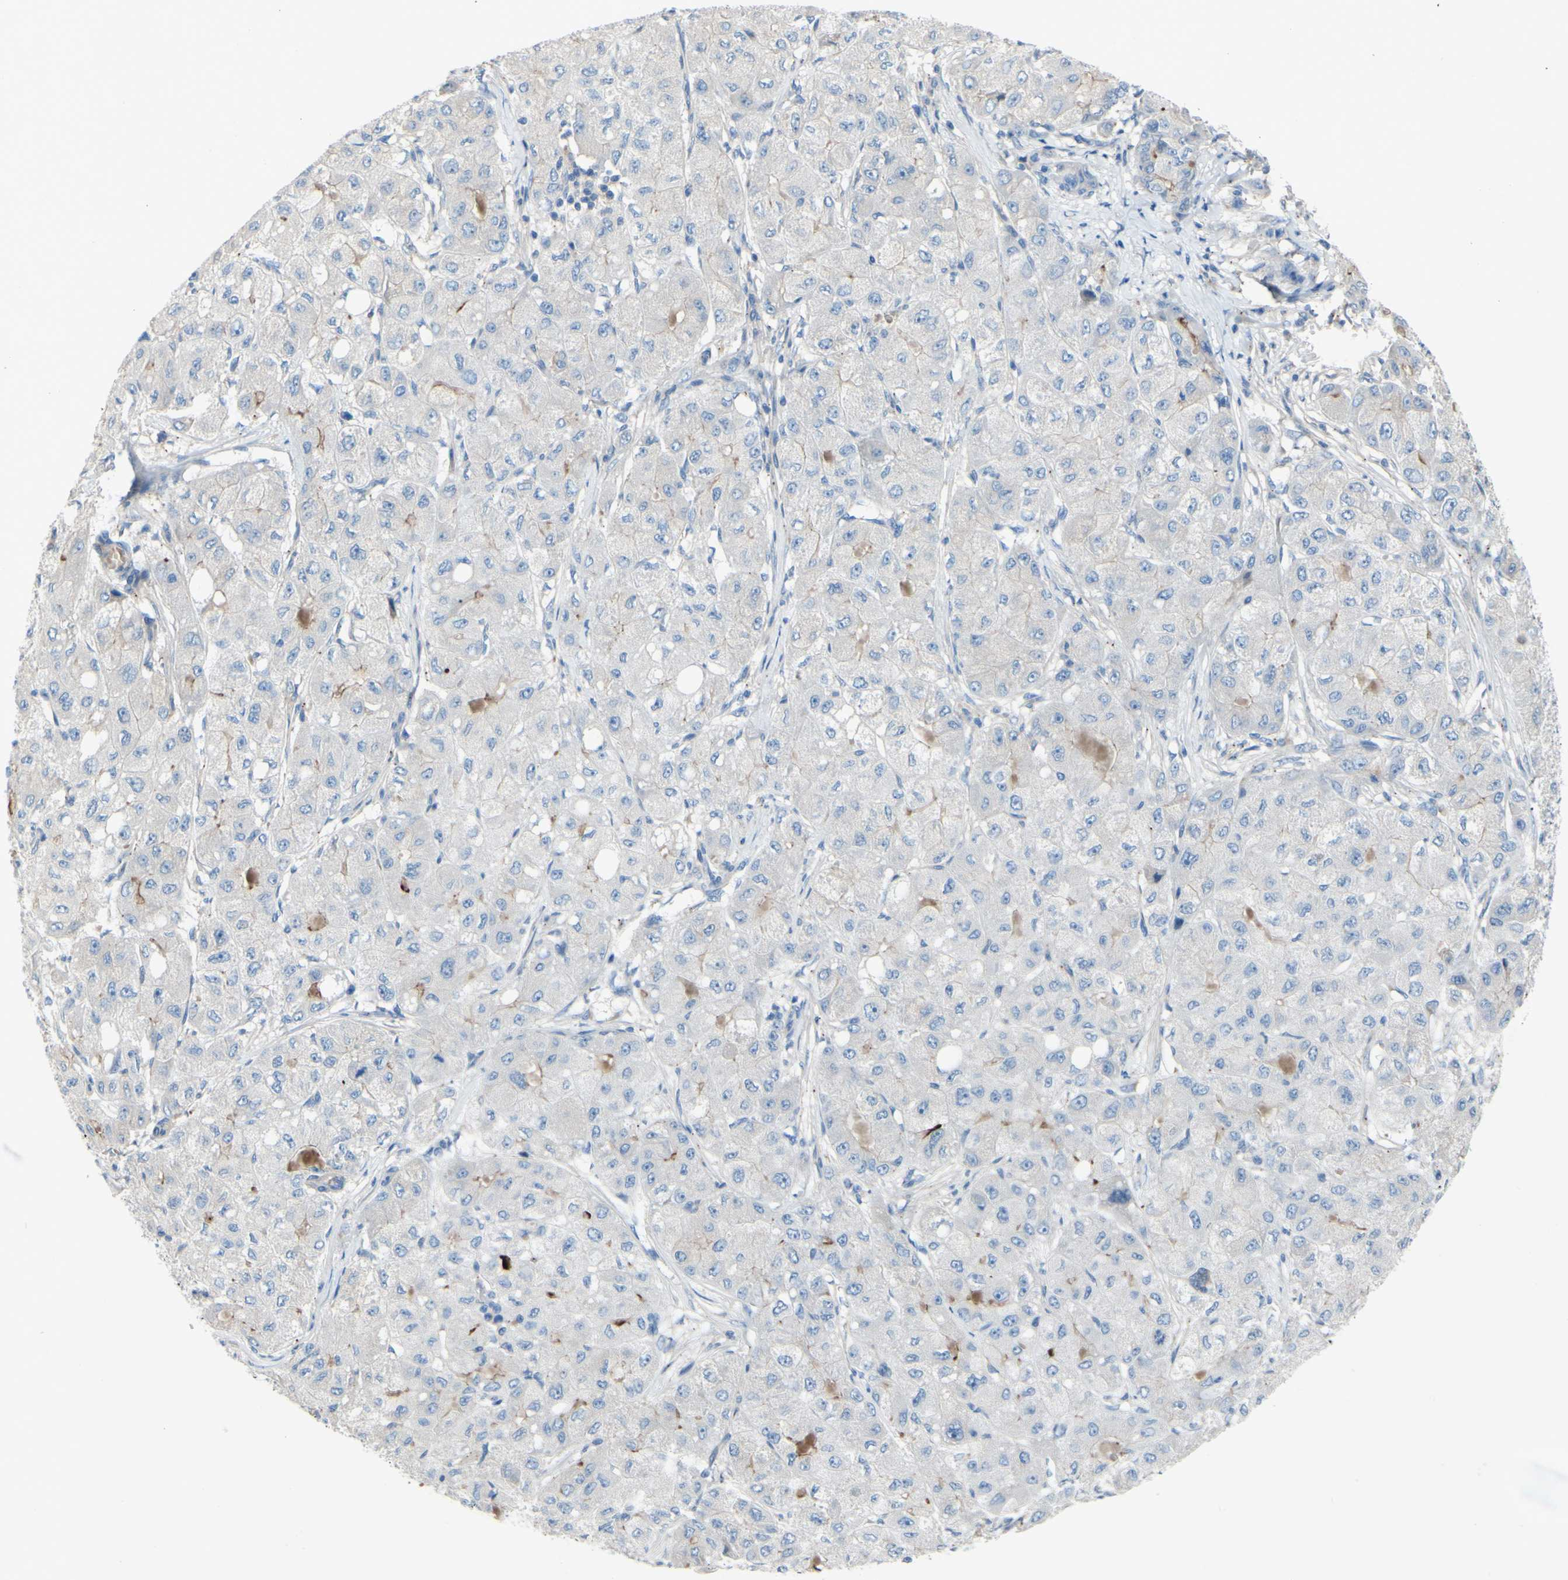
{"staining": {"intensity": "negative", "quantity": "none", "location": "none"}, "tissue": "liver cancer", "cell_type": "Tumor cells", "image_type": "cancer", "snomed": [{"axis": "morphology", "description": "Carcinoma, Hepatocellular, NOS"}, {"axis": "topography", "description": "Liver"}], "caption": "An immunohistochemistry (IHC) photomicrograph of liver cancer (hepatocellular carcinoma) is shown. There is no staining in tumor cells of liver cancer (hepatocellular carcinoma).", "gene": "TMEM59L", "patient": {"sex": "male", "age": 80}}